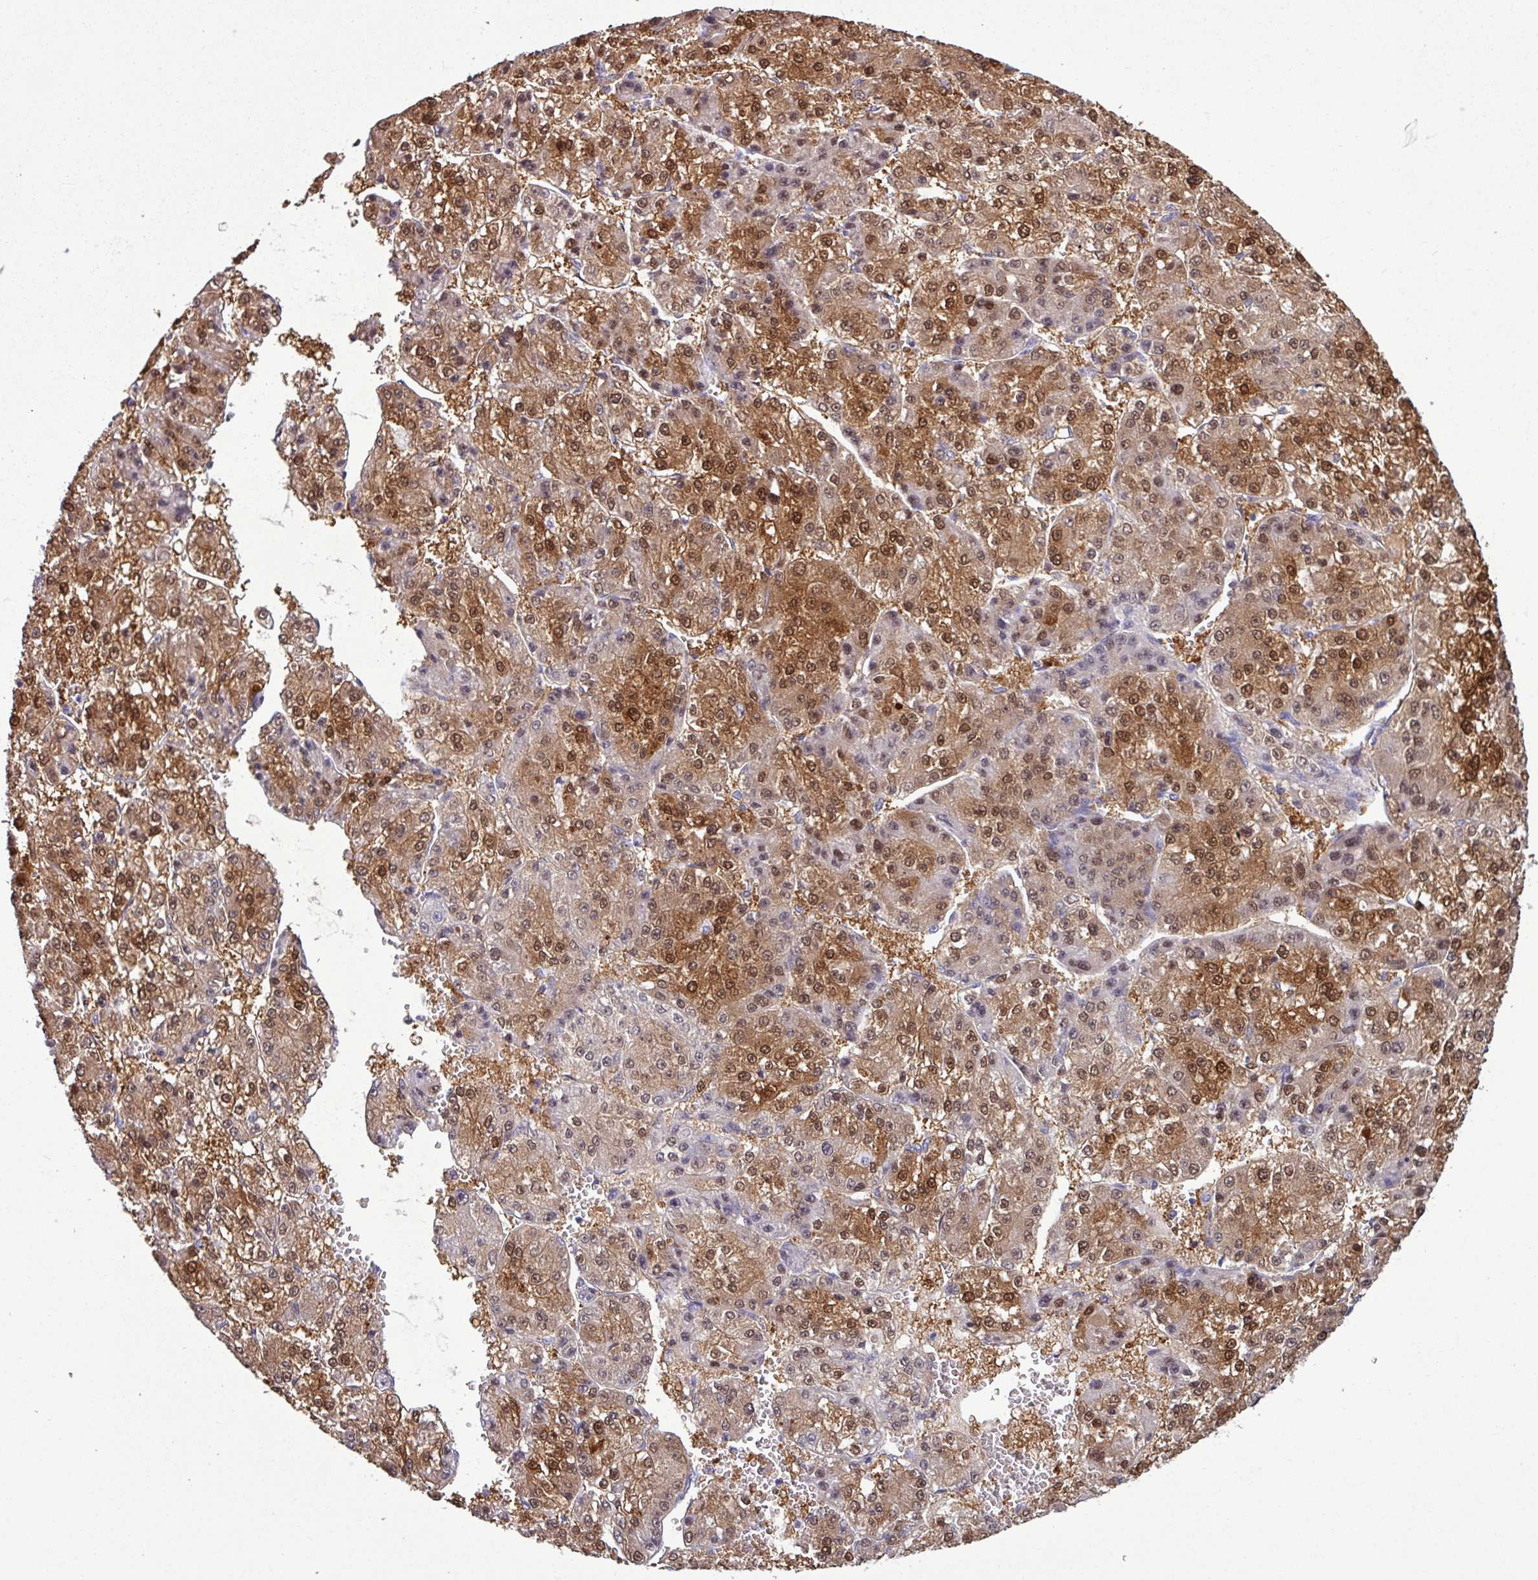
{"staining": {"intensity": "strong", "quantity": ">75%", "location": "cytoplasmic/membranous,nuclear"}, "tissue": "liver cancer", "cell_type": "Tumor cells", "image_type": "cancer", "snomed": [{"axis": "morphology", "description": "Carcinoma, Hepatocellular, NOS"}, {"axis": "topography", "description": "Liver"}], "caption": "IHC histopathology image of liver hepatocellular carcinoma stained for a protein (brown), which displays high levels of strong cytoplasmic/membranous and nuclear expression in approximately >75% of tumor cells.", "gene": "SRGAP1", "patient": {"sex": "female", "age": 73}}